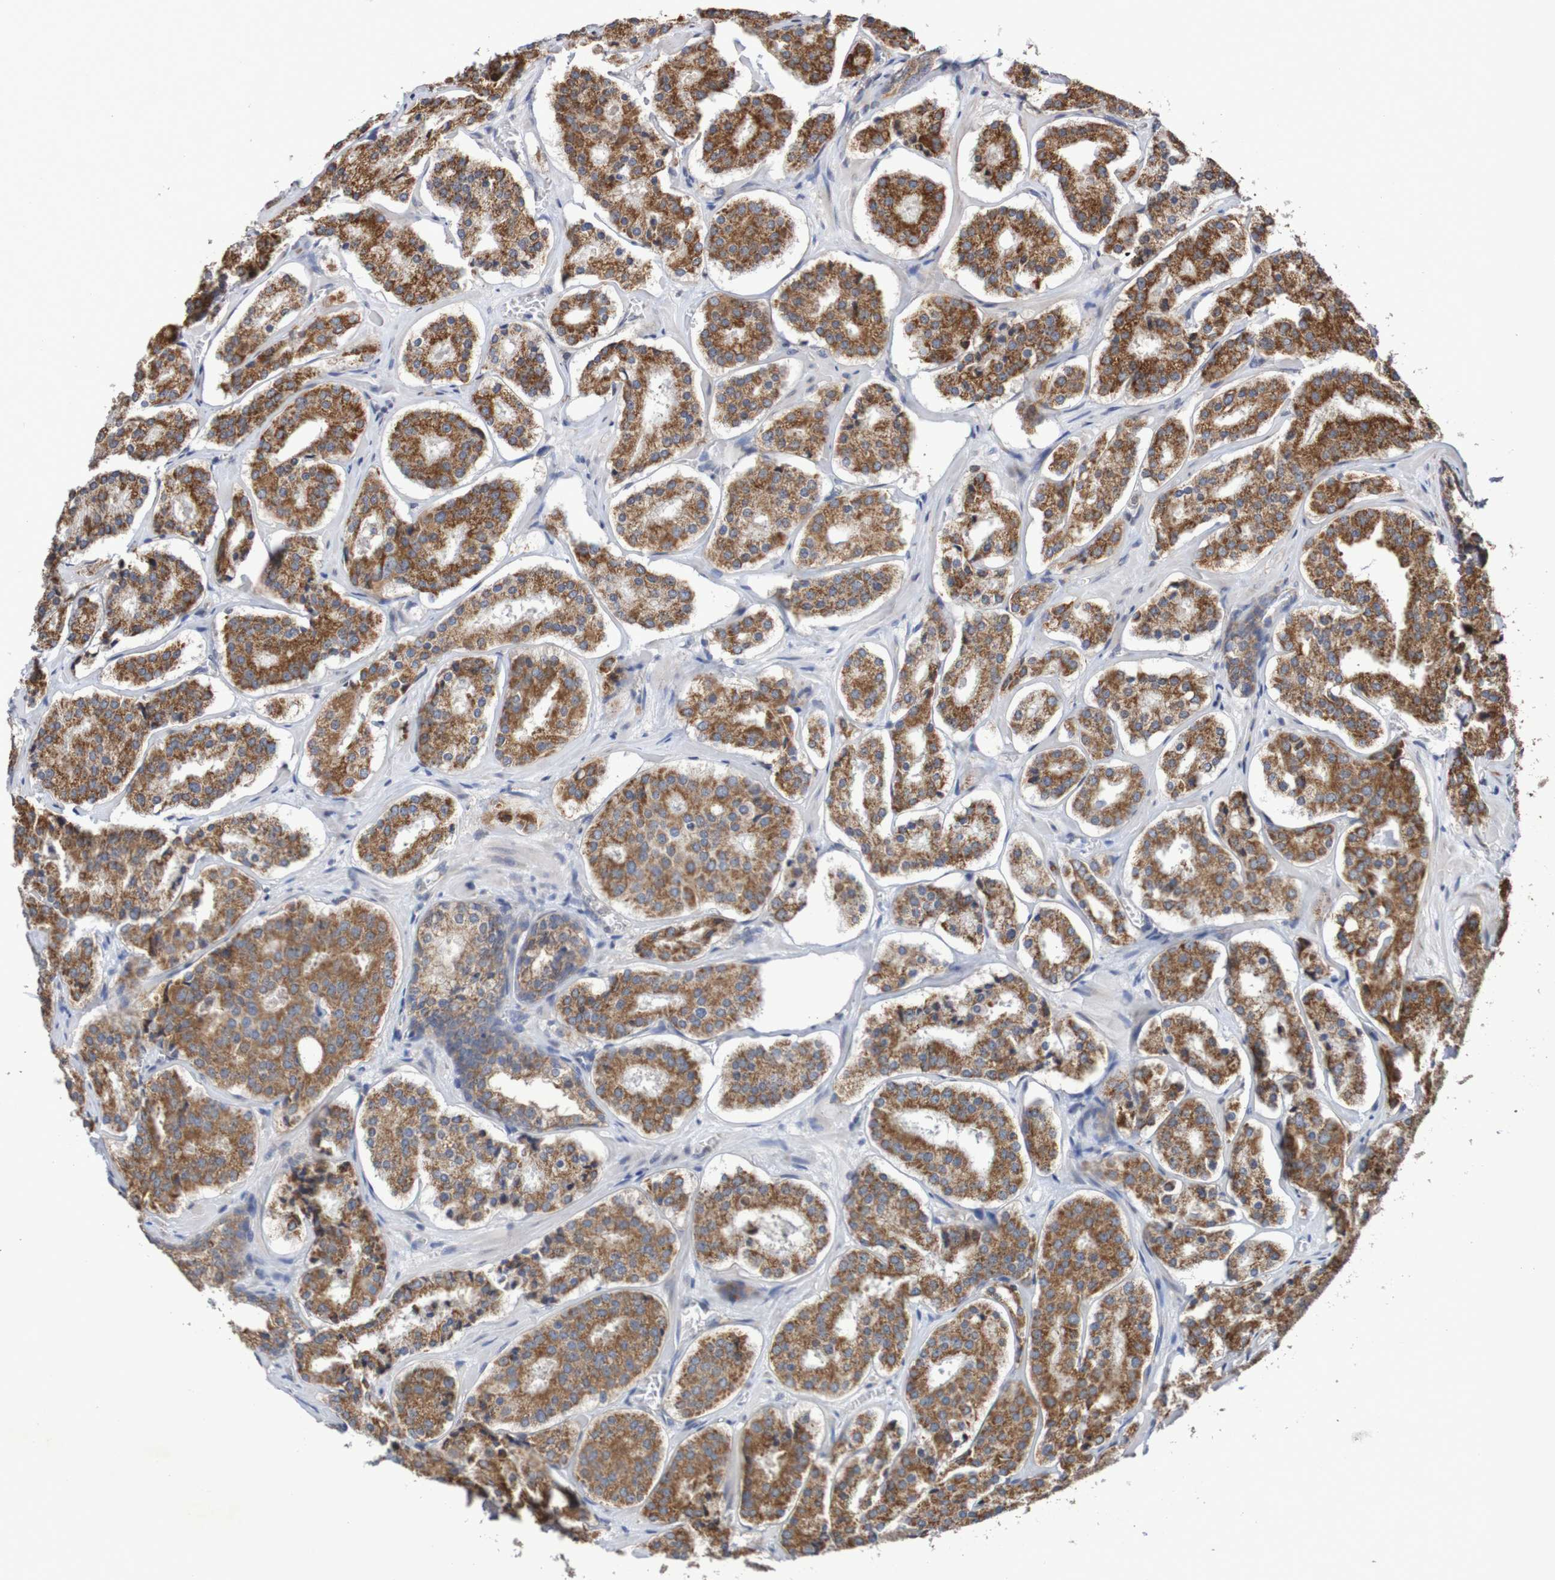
{"staining": {"intensity": "strong", "quantity": ">75%", "location": "cytoplasmic/membranous"}, "tissue": "prostate cancer", "cell_type": "Tumor cells", "image_type": "cancer", "snomed": [{"axis": "morphology", "description": "Adenocarcinoma, High grade"}, {"axis": "topography", "description": "Prostate"}], "caption": "Immunohistochemistry micrograph of neoplastic tissue: prostate cancer stained using immunohistochemistry (IHC) reveals high levels of strong protein expression localized specifically in the cytoplasmic/membranous of tumor cells, appearing as a cytoplasmic/membranous brown color.", "gene": "DVL1", "patient": {"sex": "male", "age": 60}}